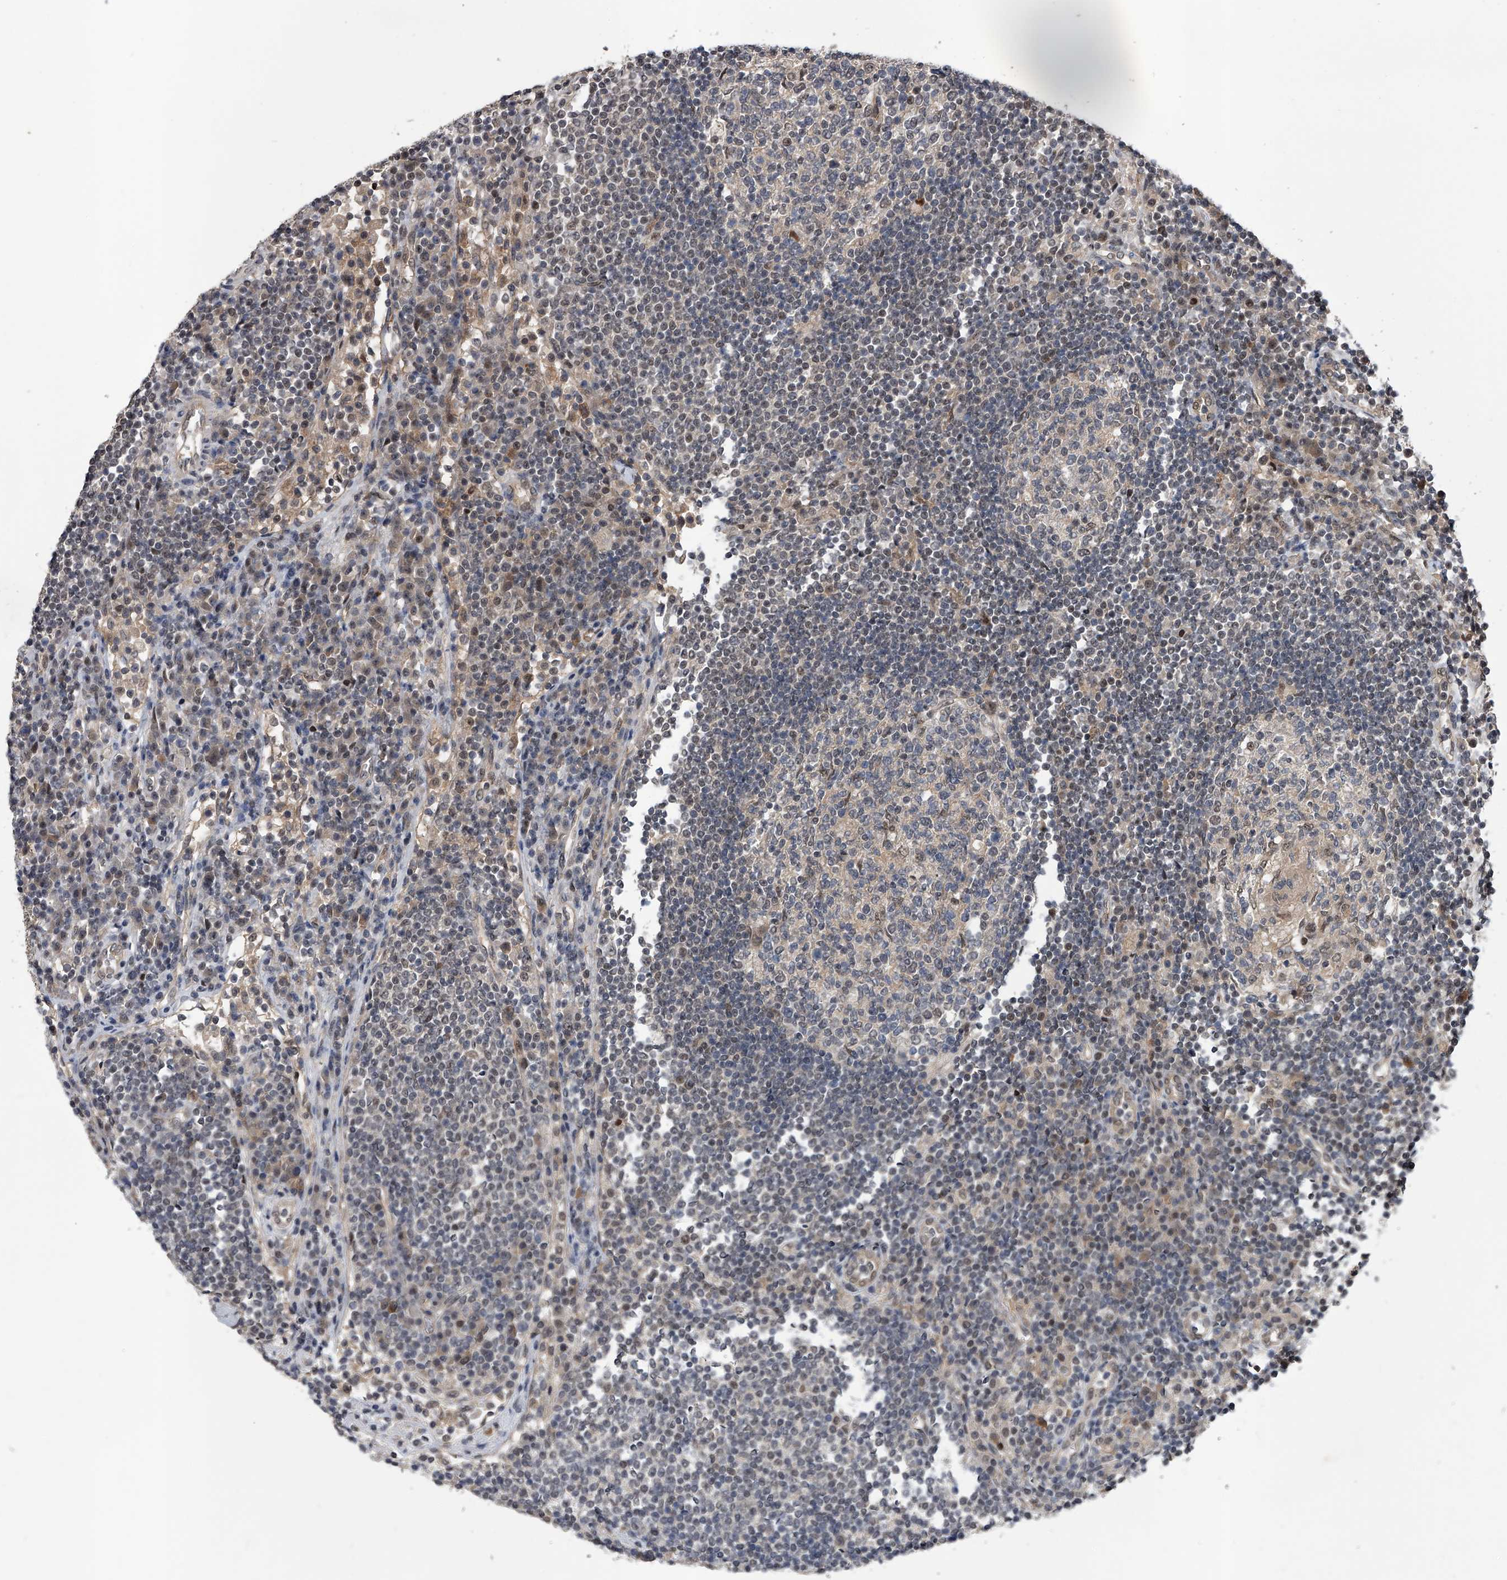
{"staining": {"intensity": "negative", "quantity": "none", "location": "none"}, "tissue": "lymph node", "cell_type": "Germinal center cells", "image_type": "normal", "snomed": [{"axis": "morphology", "description": "Normal tissue, NOS"}, {"axis": "topography", "description": "Lymph node"}], "caption": "Germinal center cells are negative for protein expression in benign human lymph node. The staining is performed using DAB brown chromogen with nuclei counter-stained in using hematoxylin.", "gene": "SLC12A8", "patient": {"sex": "female", "age": 53}}